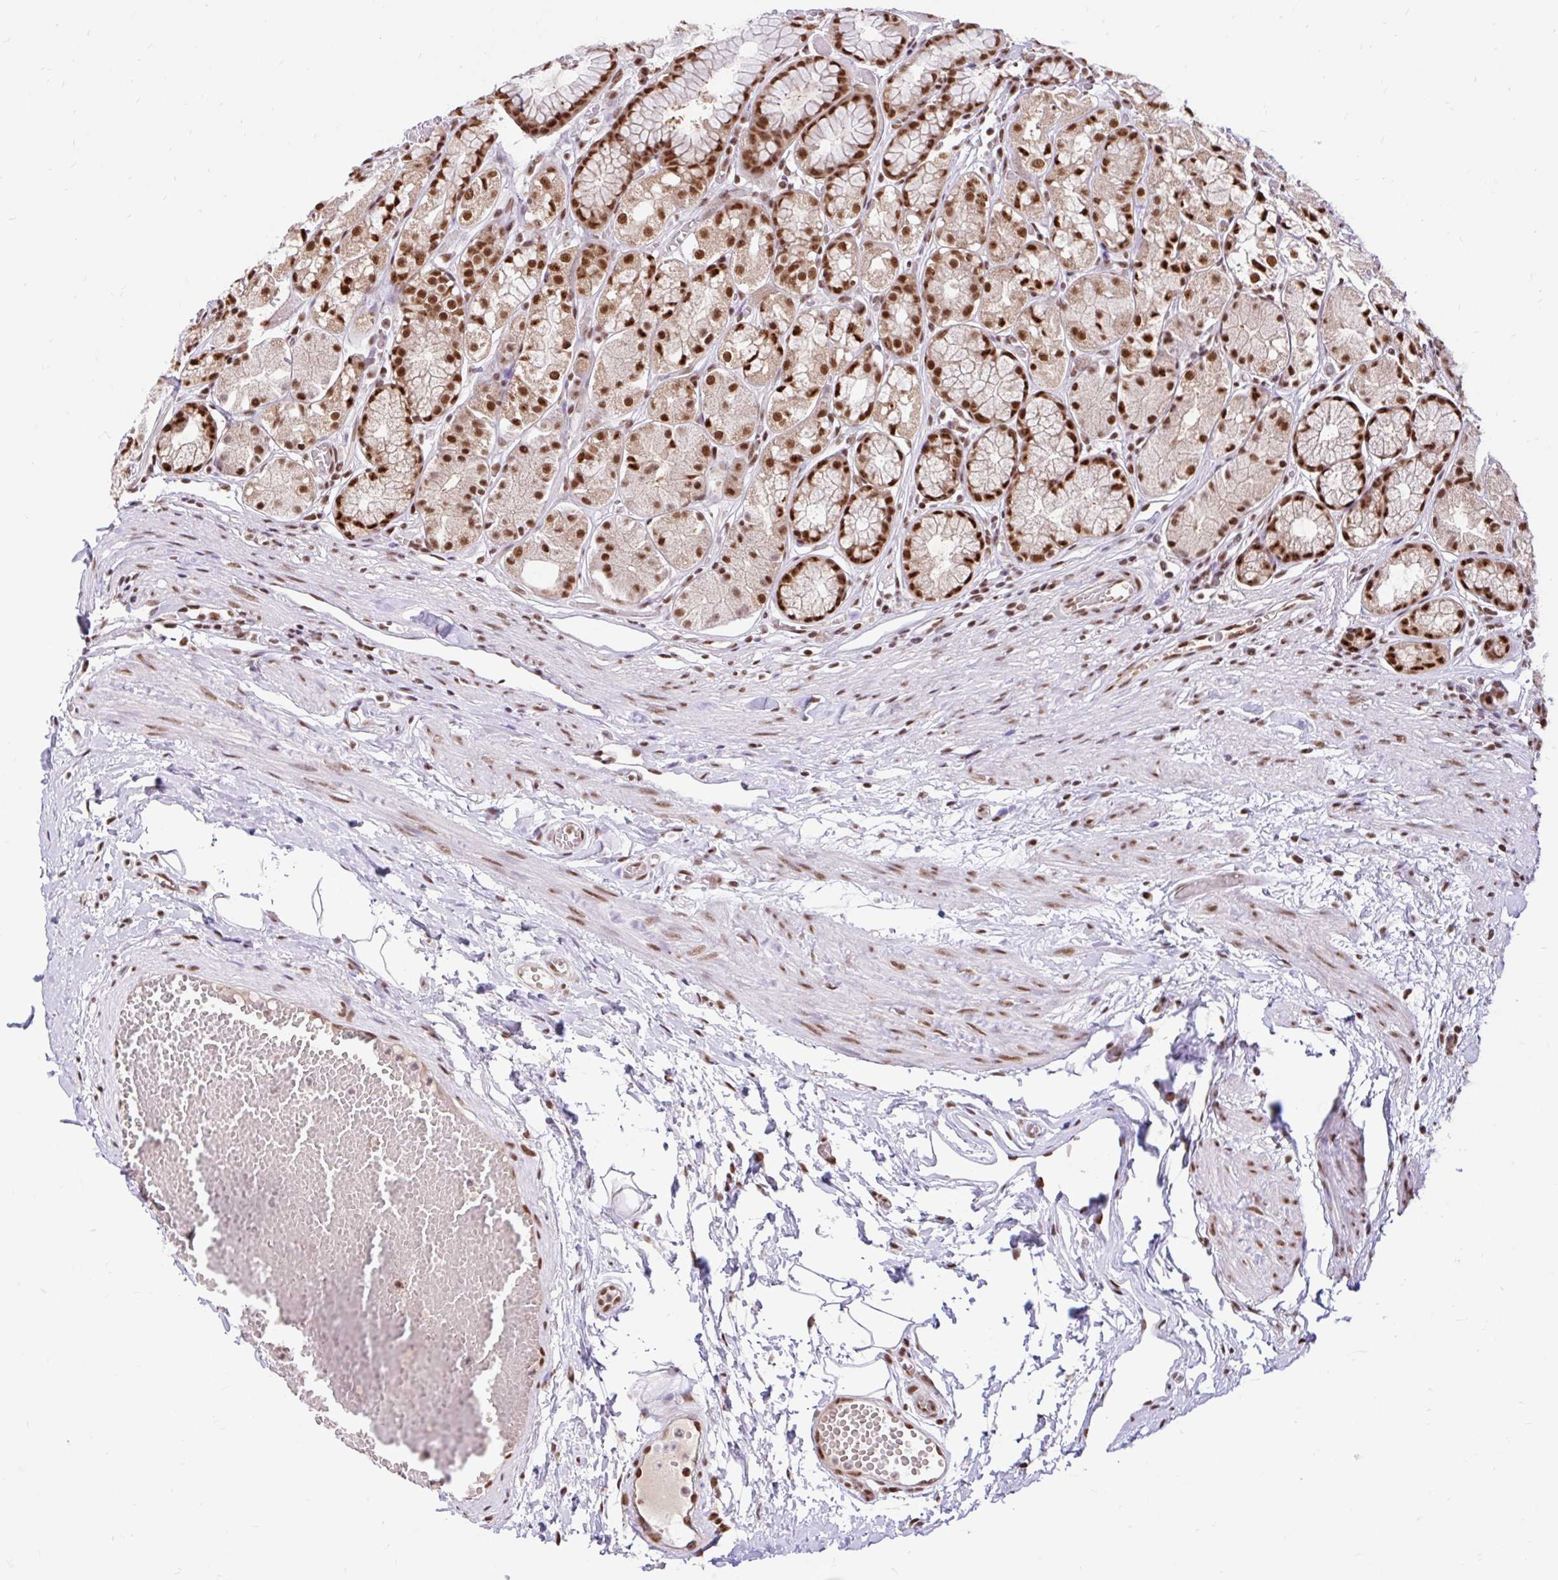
{"staining": {"intensity": "strong", "quantity": ">75%", "location": "nuclear"}, "tissue": "stomach", "cell_type": "Glandular cells", "image_type": "normal", "snomed": [{"axis": "morphology", "description": "Normal tissue, NOS"}, {"axis": "topography", "description": "Smooth muscle"}, {"axis": "topography", "description": "Stomach"}], "caption": "Immunohistochemical staining of unremarkable human stomach reveals high levels of strong nuclear staining in about >75% of glandular cells.", "gene": "ABCA9", "patient": {"sex": "male", "age": 70}}